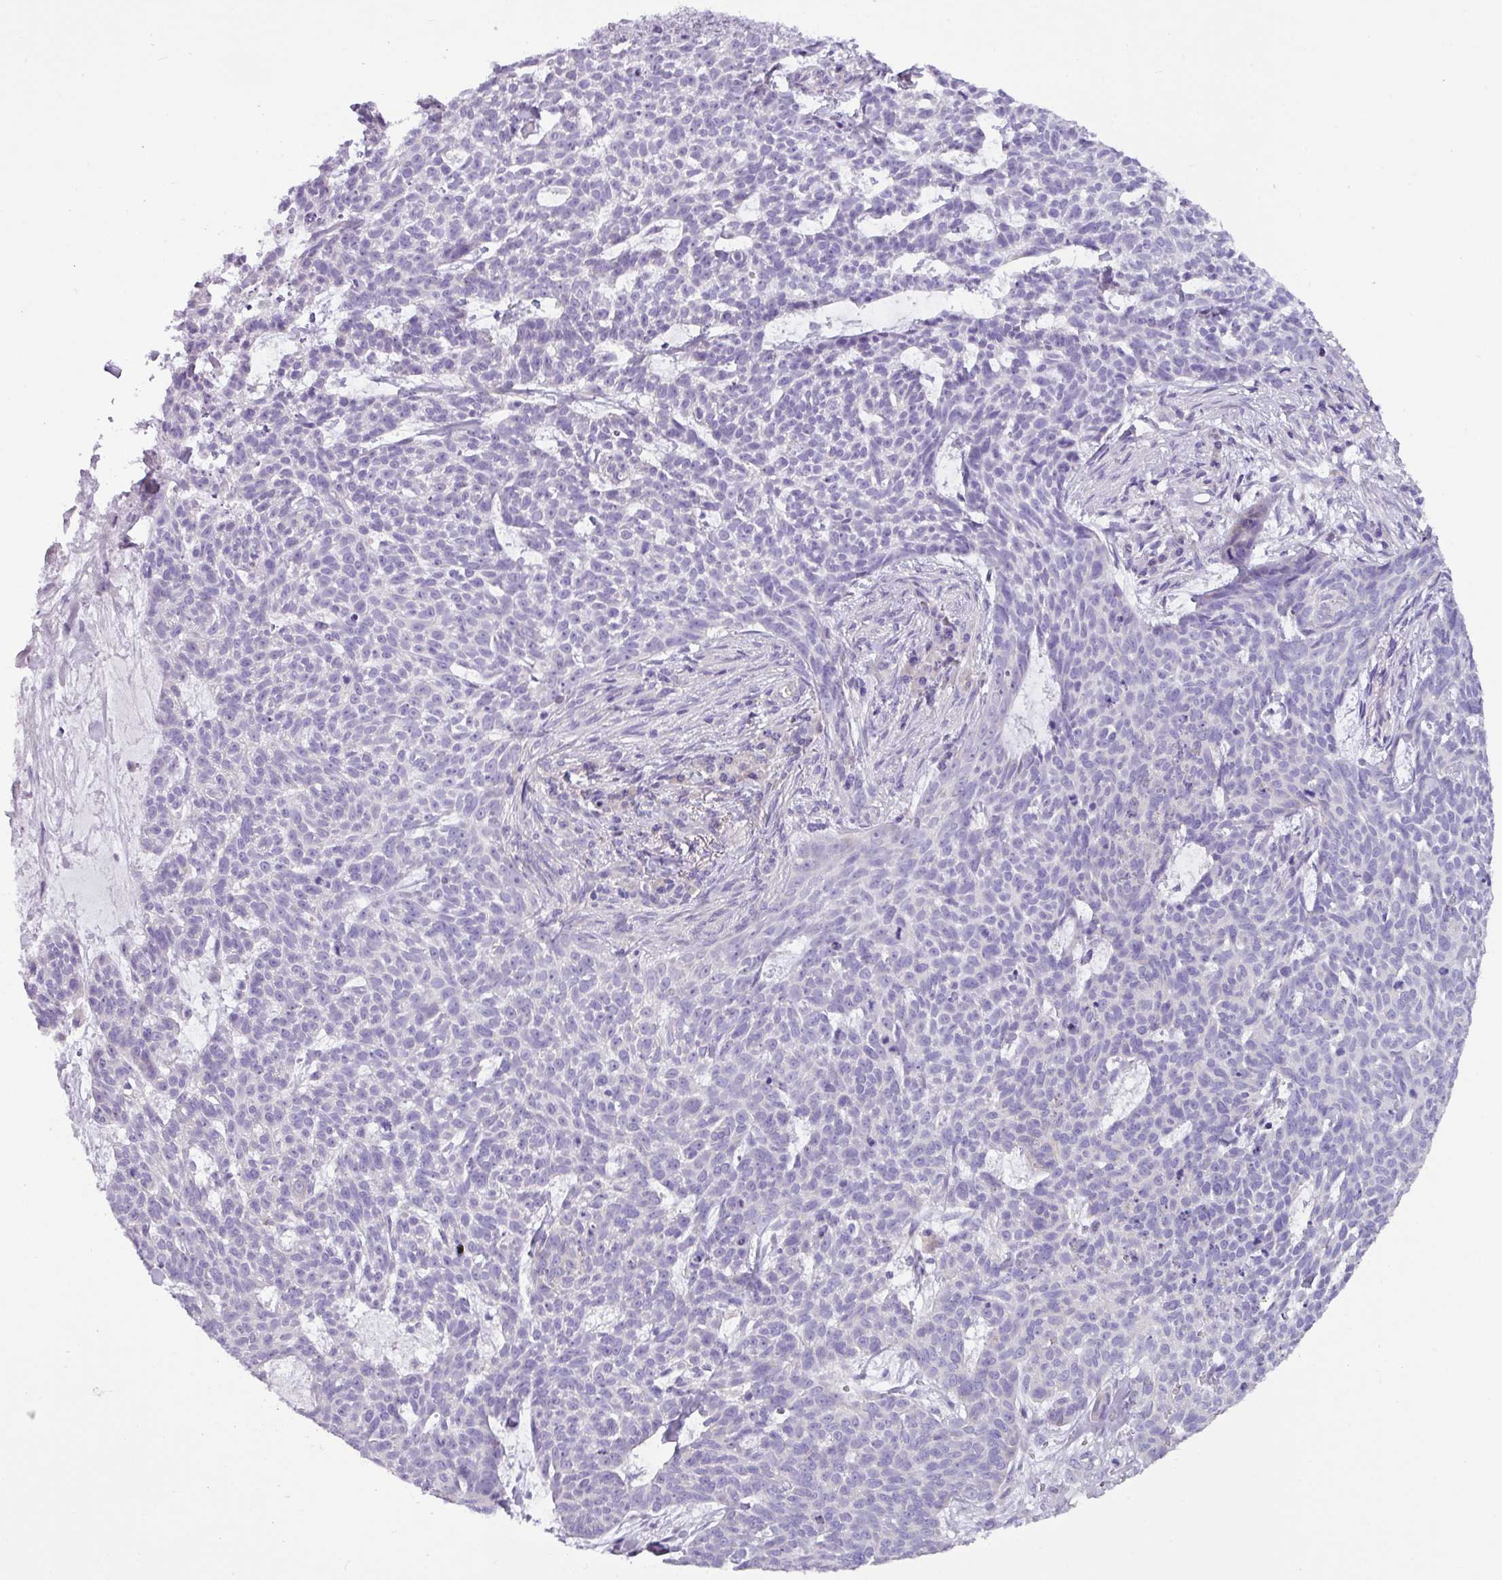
{"staining": {"intensity": "negative", "quantity": "none", "location": "none"}, "tissue": "skin cancer", "cell_type": "Tumor cells", "image_type": "cancer", "snomed": [{"axis": "morphology", "description": "Basal cell carcinoma"}, {"axis": "topography", "description": "Skin"}], "caption": "Immunohistochemistry (IHC) of human basal cell carcinoma (skin) displays no positivity in tumor cells.", "gene": "RGS16", "patient": {"sex": "female", "age": 93}}